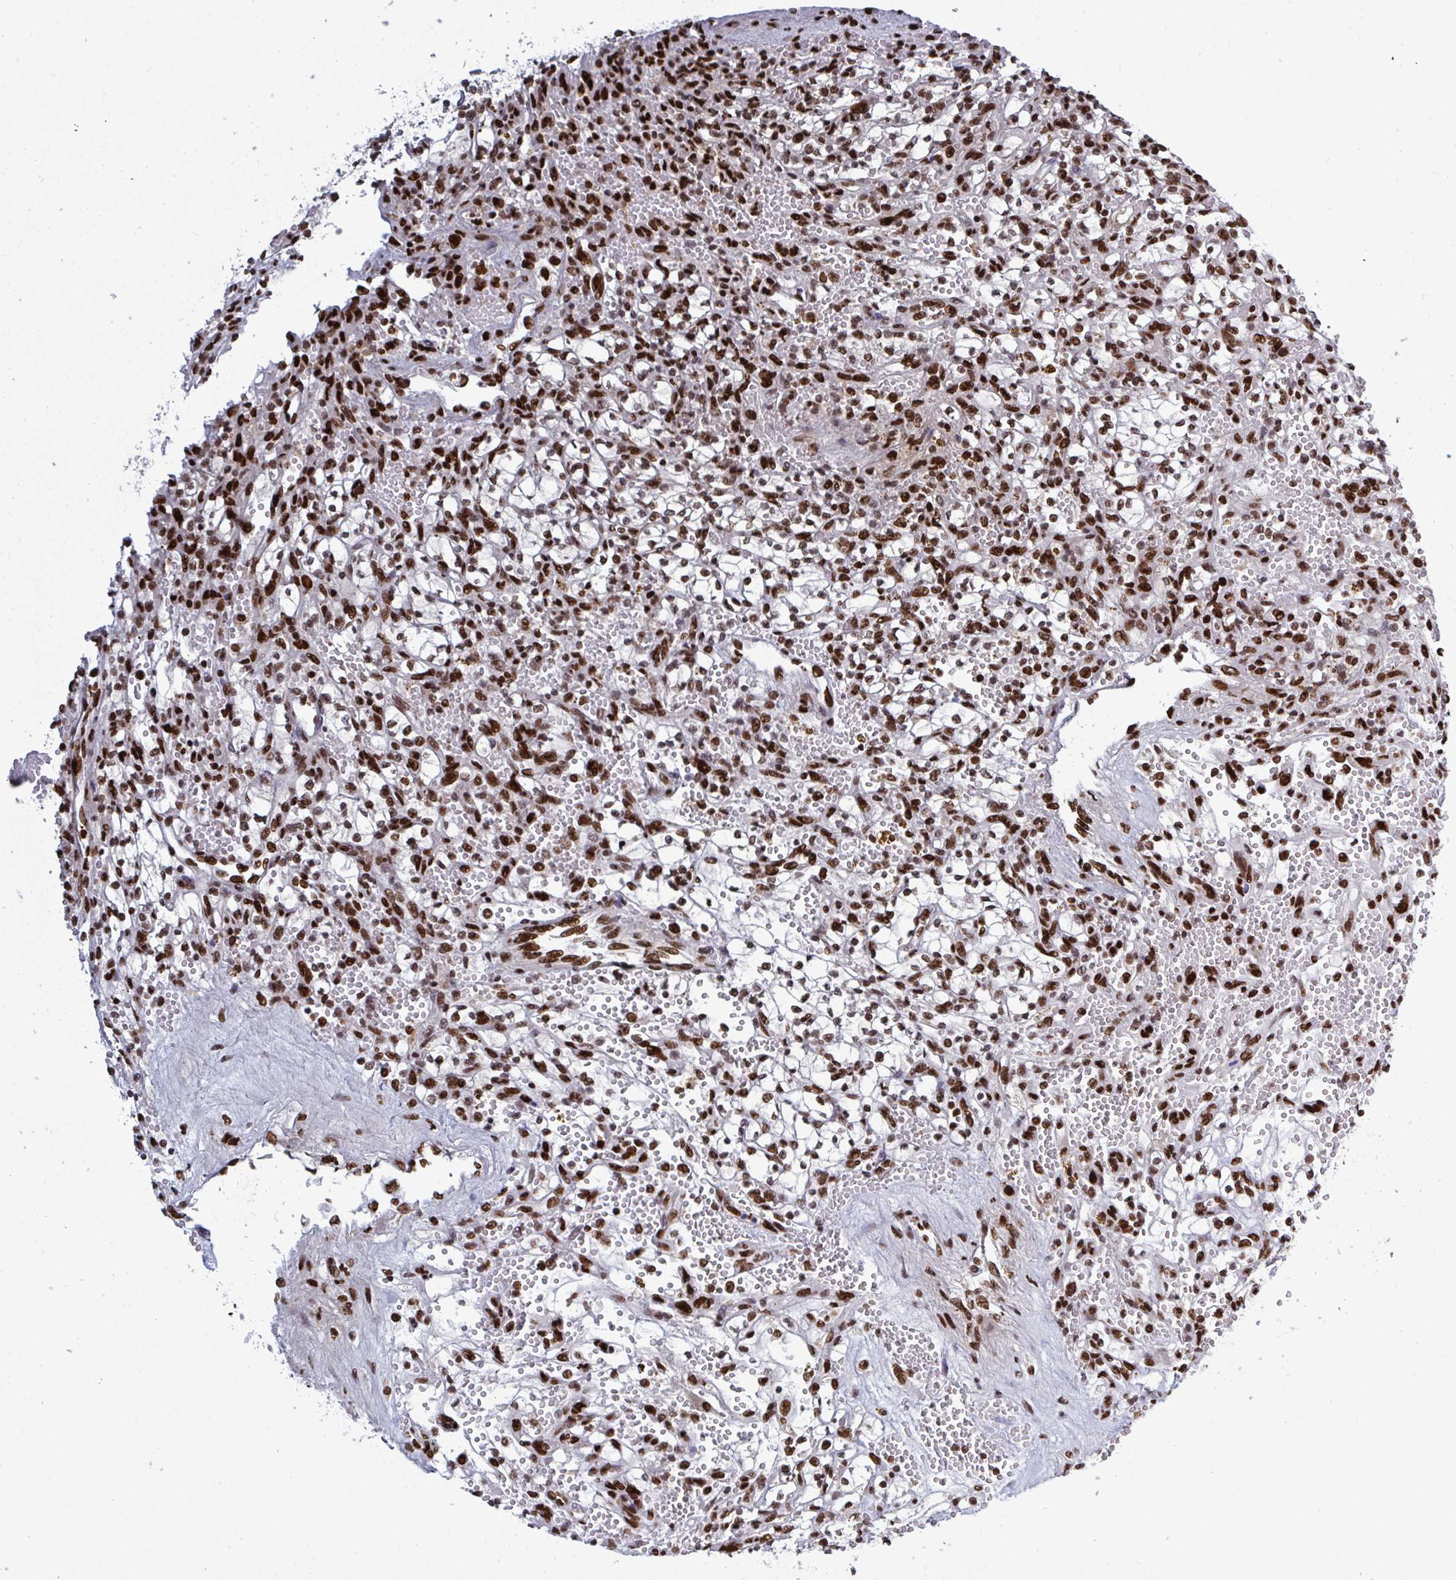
{"staining": {"intensity": "strong", "quantity": ">75%", "location": "nuclear"}, "tissue": "renal cancer", "cell_type": "Tumor cells", "image_type": "cancer", "snomed": [{"axis": "morphology", "description": "Adenocarcinoma, NOS"}, {"axis": "topography", "description": "Kidney"}], "caption": "Immunohistochemical staining of human adenocarcinoma (renal) shows high levels of strong nuclear staining in about >75% of tumor cells.", "gene": "ZNF607", "patient": {"sex": "female", "age": 64}}